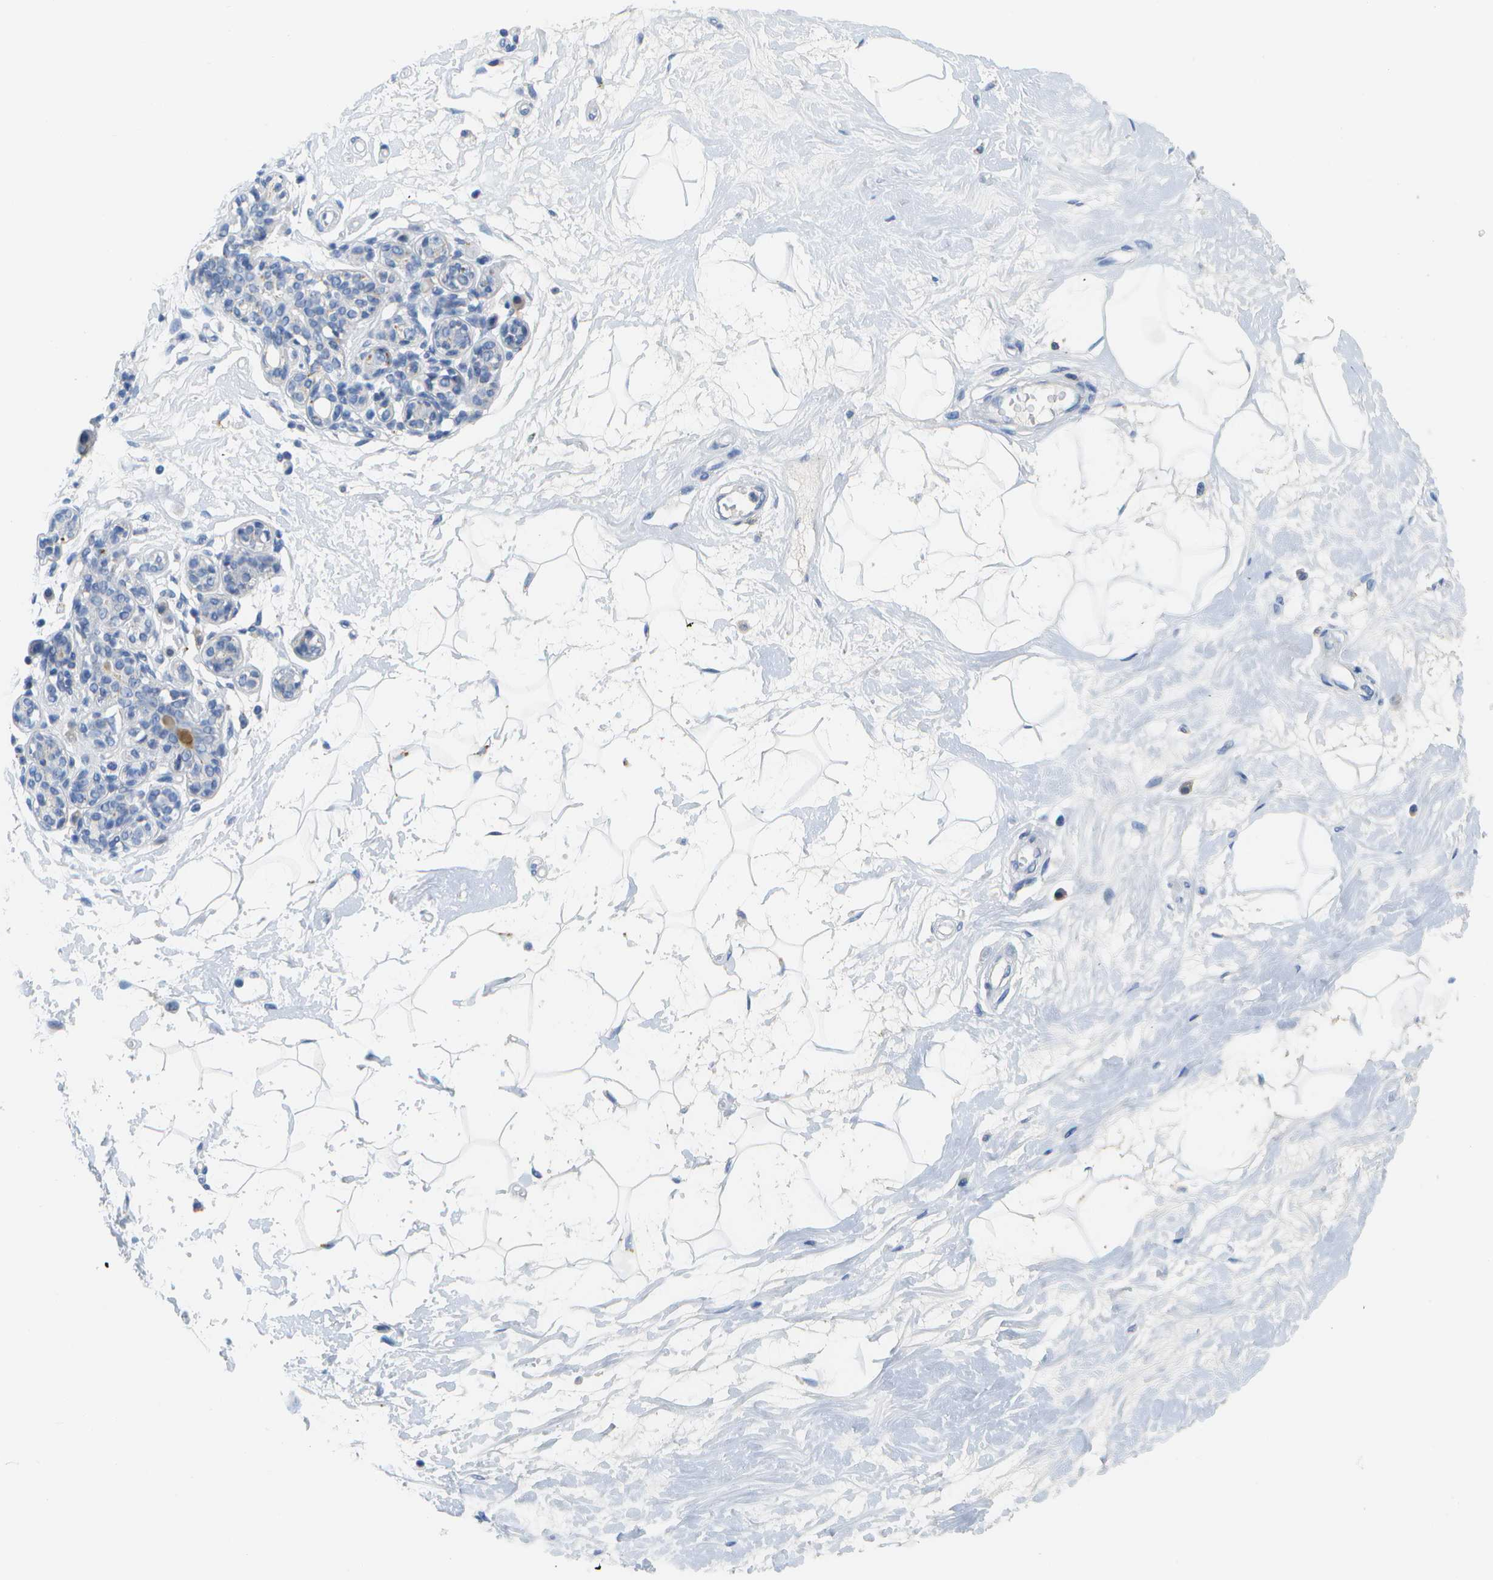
{"staining": {"intensity": "negative", "quantity": "none", "location": "none"}, "tissue": "breast", "cell_type": "Adipocytes", "image_type": "normal", "snomed": [{"axis": "morphology", "description": "Normal tissue, NOS"}, {"axis": "morphology", "description": "Lobular carcinoma"}, {"axis": "topography", "description": "Breast"}], "caption": "High magnification brightfield microscopy of unremarkable breast stained with DAB (brown) and counterstained with hematoxylin (blue): adipocytes show no significant staining. (IHC, brightfield microscopy, high magnification).", "gene": "MS4A1", "patient": {"sex": "female", "age": 59}}